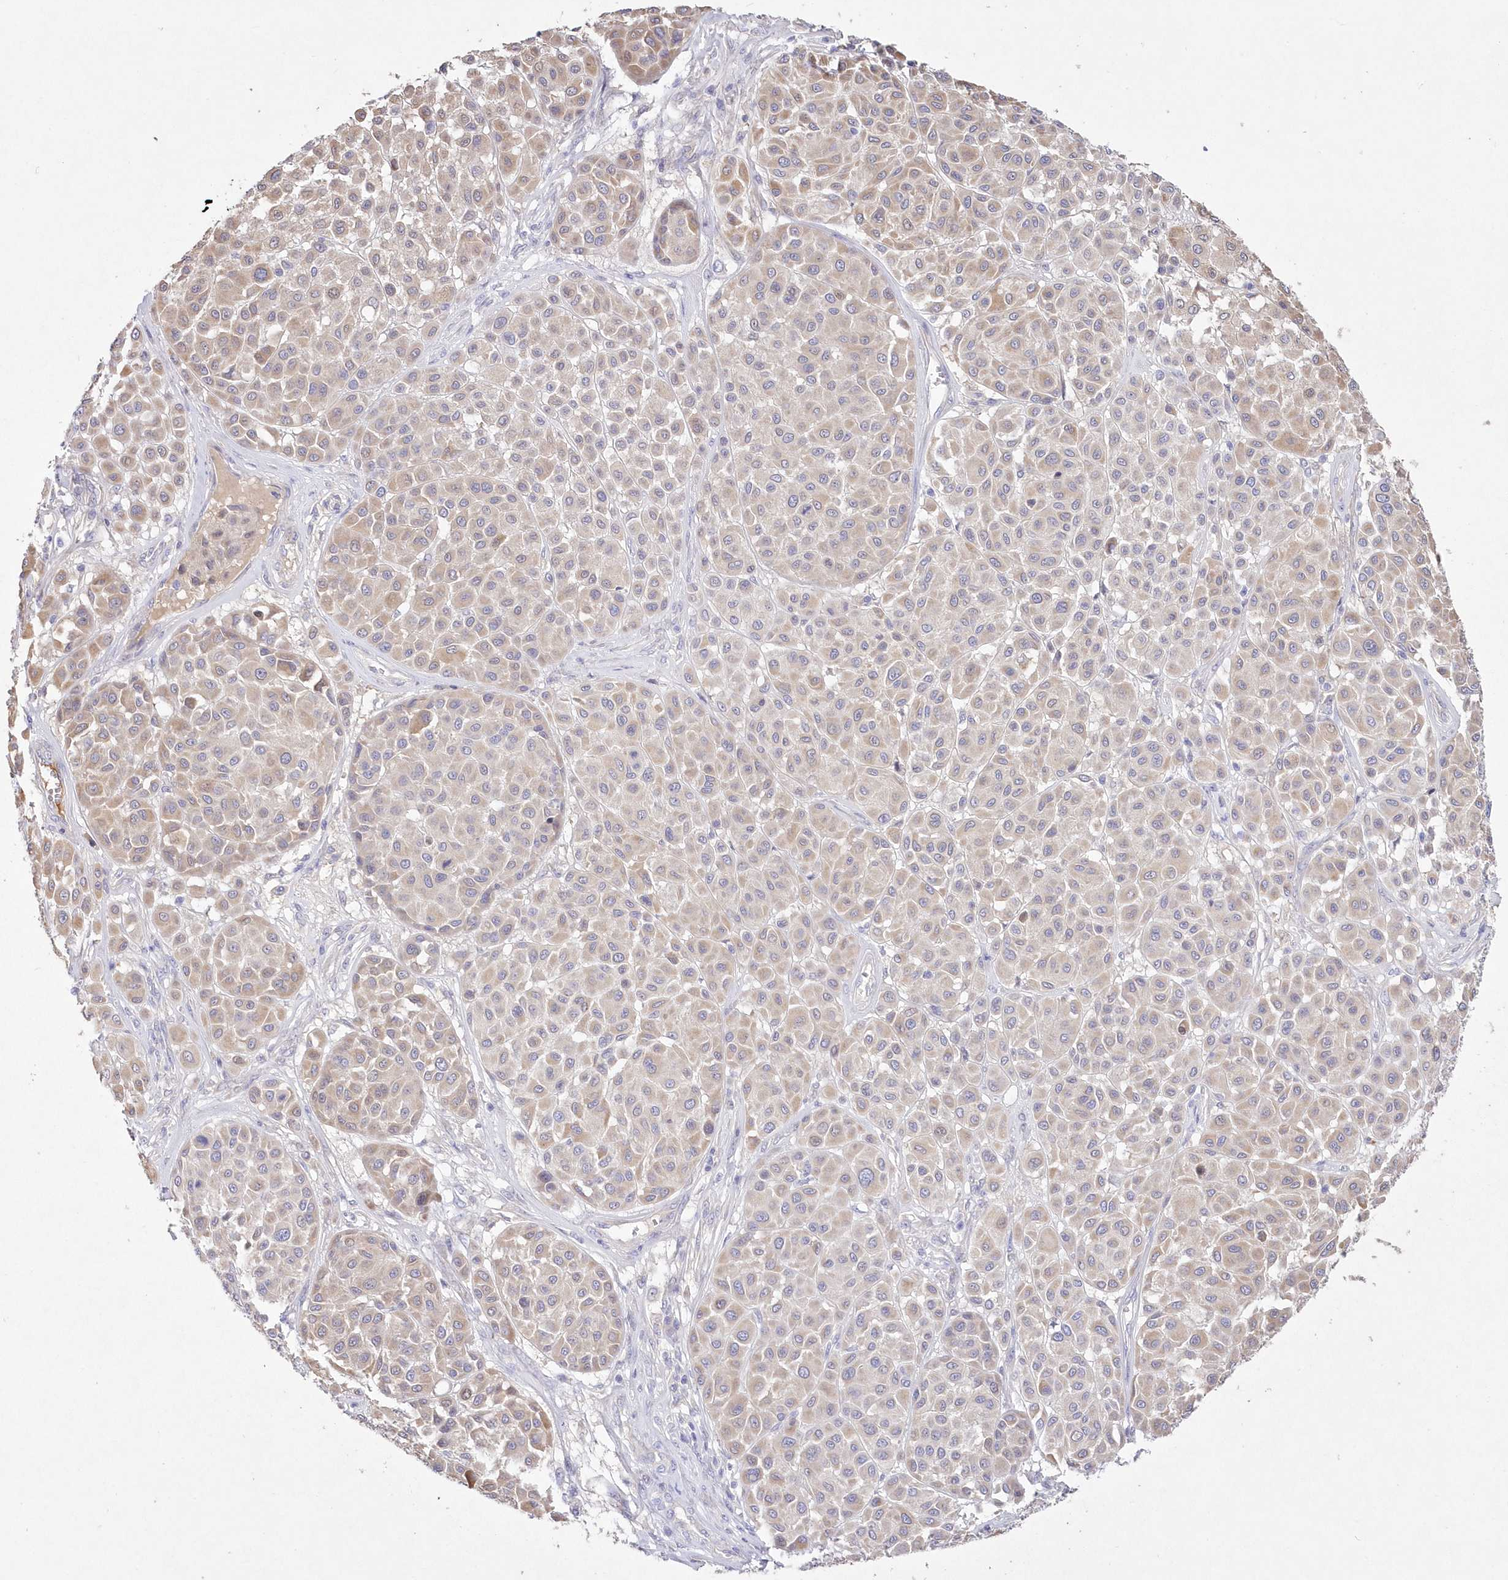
{"staining": {"intensity": "weak", "quantity": "25%-75%", "location": "cytoplasmic/membranous"}, "tissue": "melanoma", "cell_type": "Tumor cells", "image_type": "cancer", "snomed": [{"axis": "morphology", "description": "Malignant melanoma, Metastatic site"}, {"axis": "topography", "description": "Soft tissue"}], "caption": "DAB immunohistochemical staining of human malignant melanoma (metastatic site) exhibits weak cytoplasmic/membranous protein positivity in about 25%-75% of tumor cells. The staining was performed using DAB (3,3'-diaminobenzidine) to visualize the protein expression in brown, while the nuclei were stained in blue with hematoxylin (Magnification: 20x).", "gene": "WBP1L", "patient": {"sex": "male", "age": 41}}